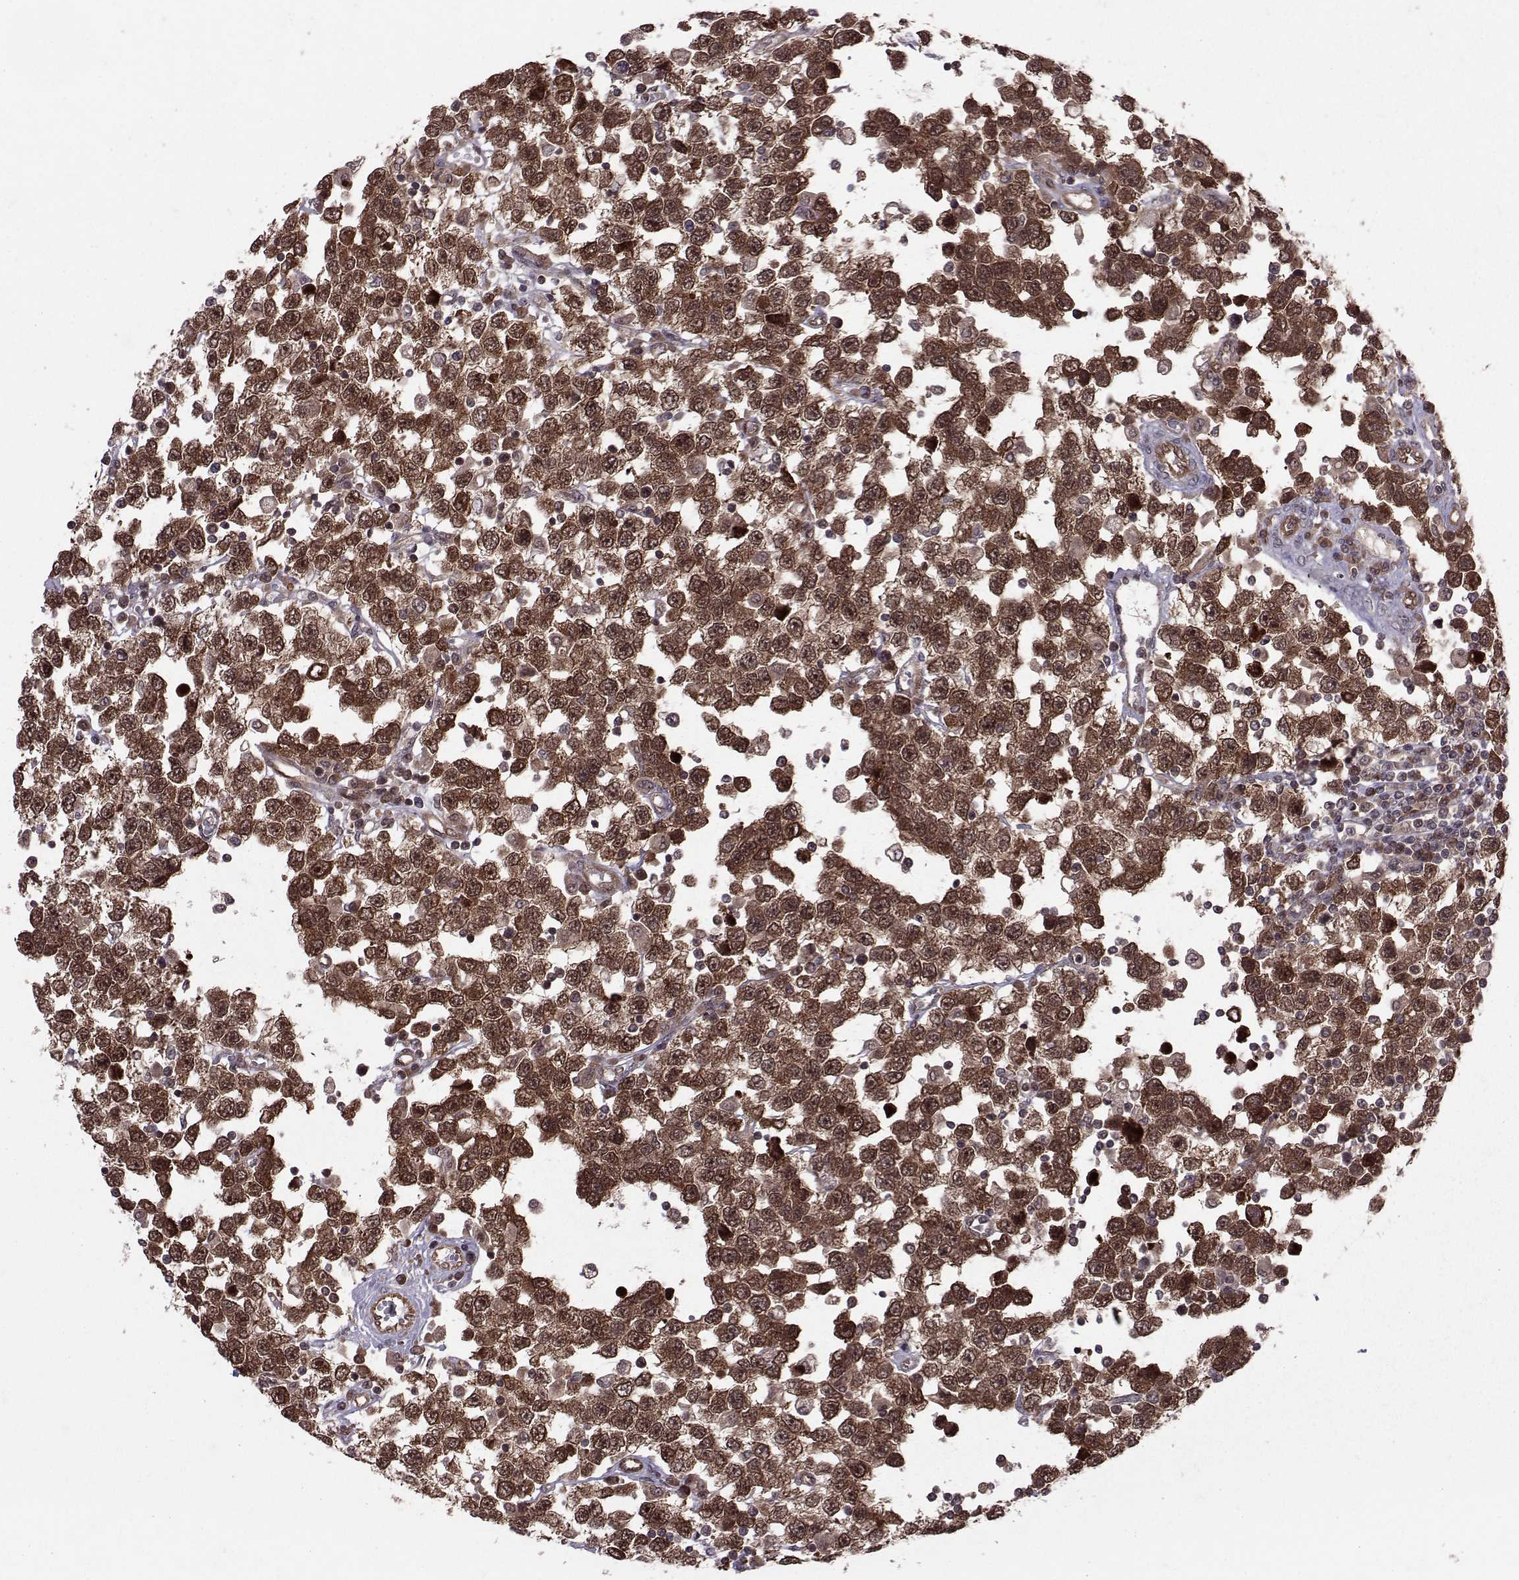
{"staining": {"intensity": "strong", "quantity": "25%-75%", "location": "cytoplasmic/membranous,nuclear"}, "tissue": "testis cancer", "cell_type": "Tumor cells", "image_type": "cancer", "snomed": [{"axis": "morphology", "description": "Seminoma, NOS"}, {"axis": "topography", "description": "Testis"}], "caption": "Protein expression analysis of human seminoma (testis) reveals strong cytoplasmic/membranous and nuclear staining in about 25%-75% of tumor cells.", "gene": "PPP2R2A", "patient": {"sex": "male", "age": 34}}